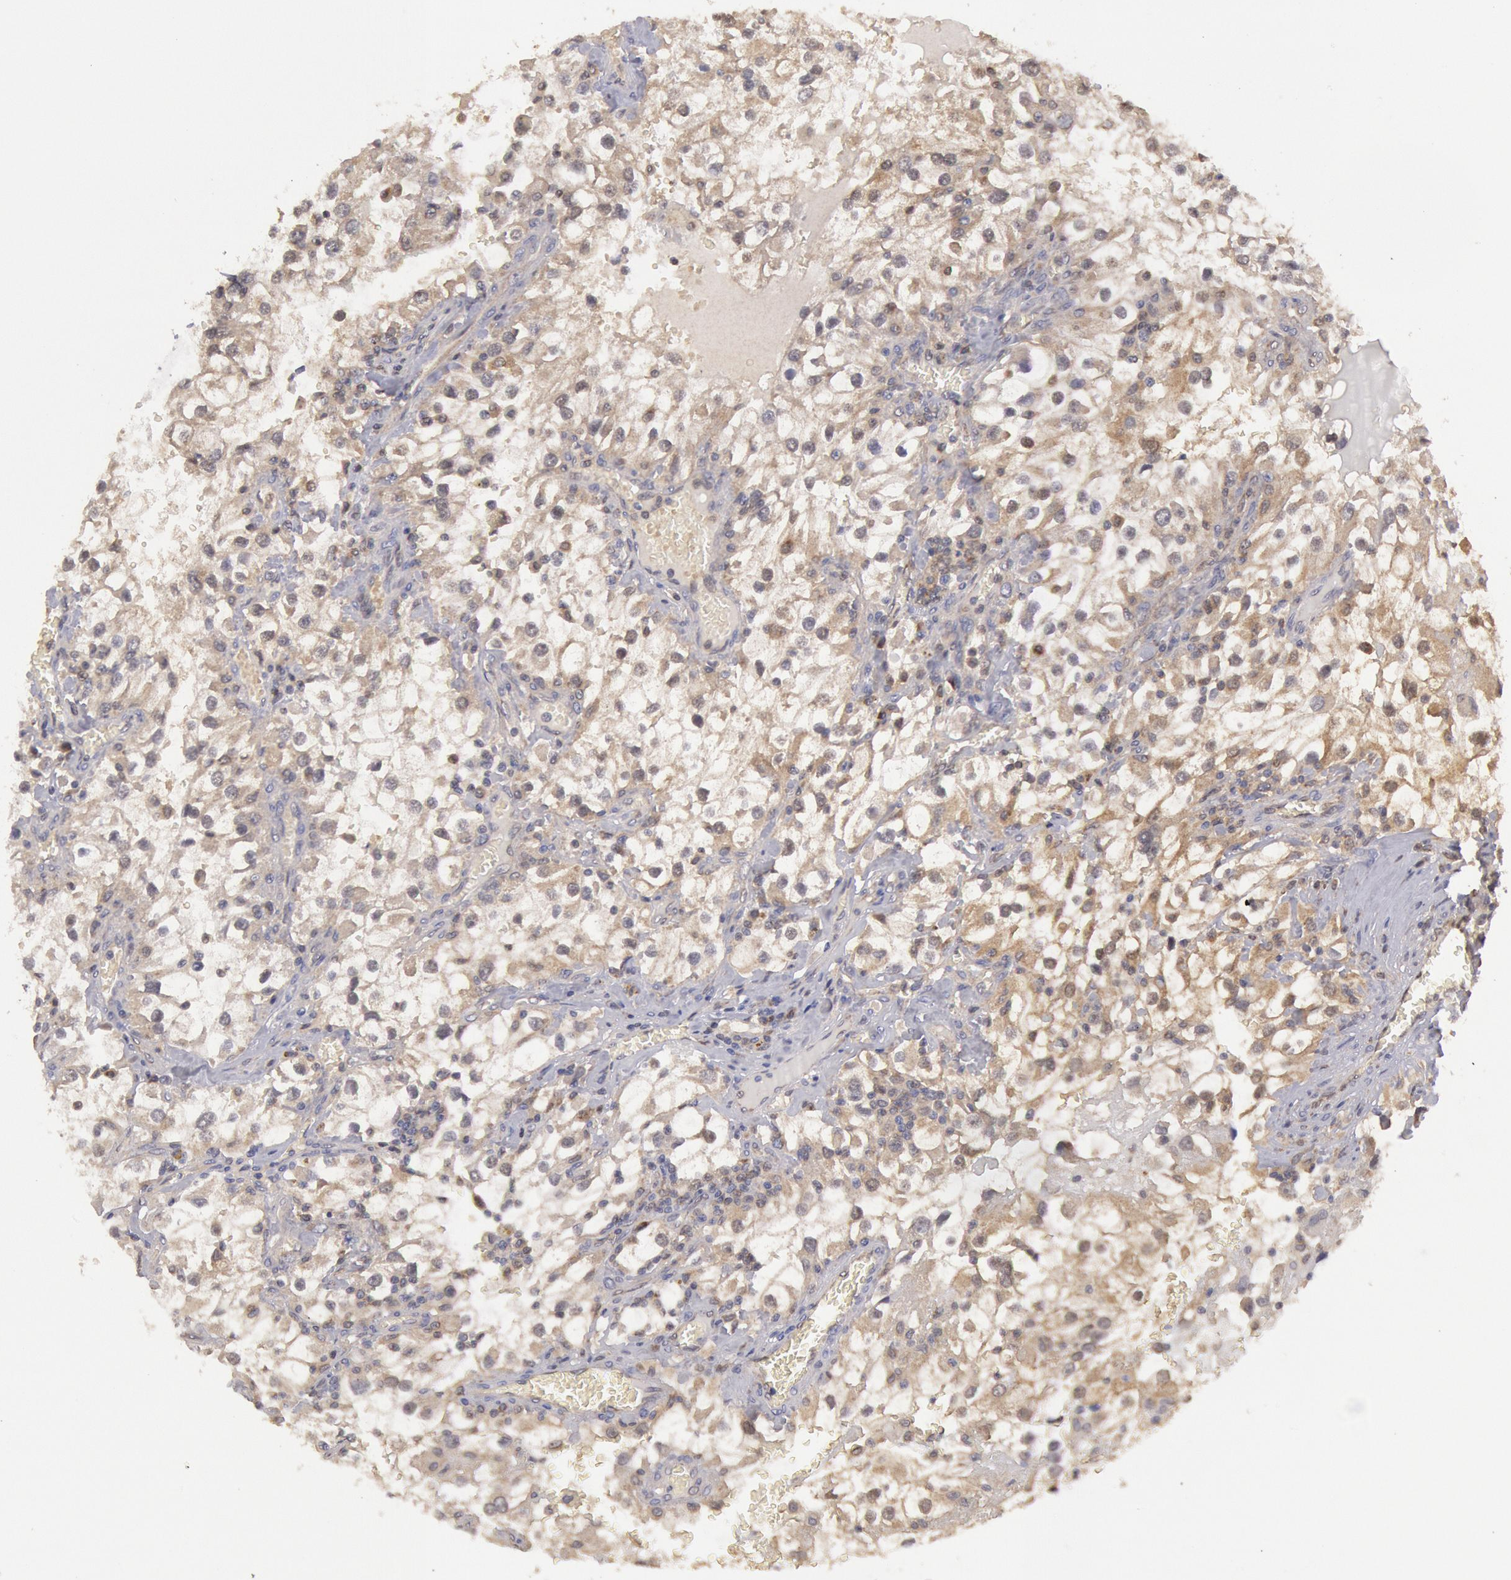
{"staining": {"intensity": "weak", "quantity": ">75%", "location": "cytoplasmic/membranous"}, "tissue": "renal cancer", "cell_type": "Tumor cells", "image_type": "cancer", "snomed": [{"axis": "morphology", "description": "Adenocarcinoma, NOS"}, {"axis": "topography", "description": "Kidney"}], "caption": "Human renal adenocarcinoma stained with a protein marker displays weak staining in tumor cells.", "gene": "MPST", "patient": {"sex": "female", "age": 52}}